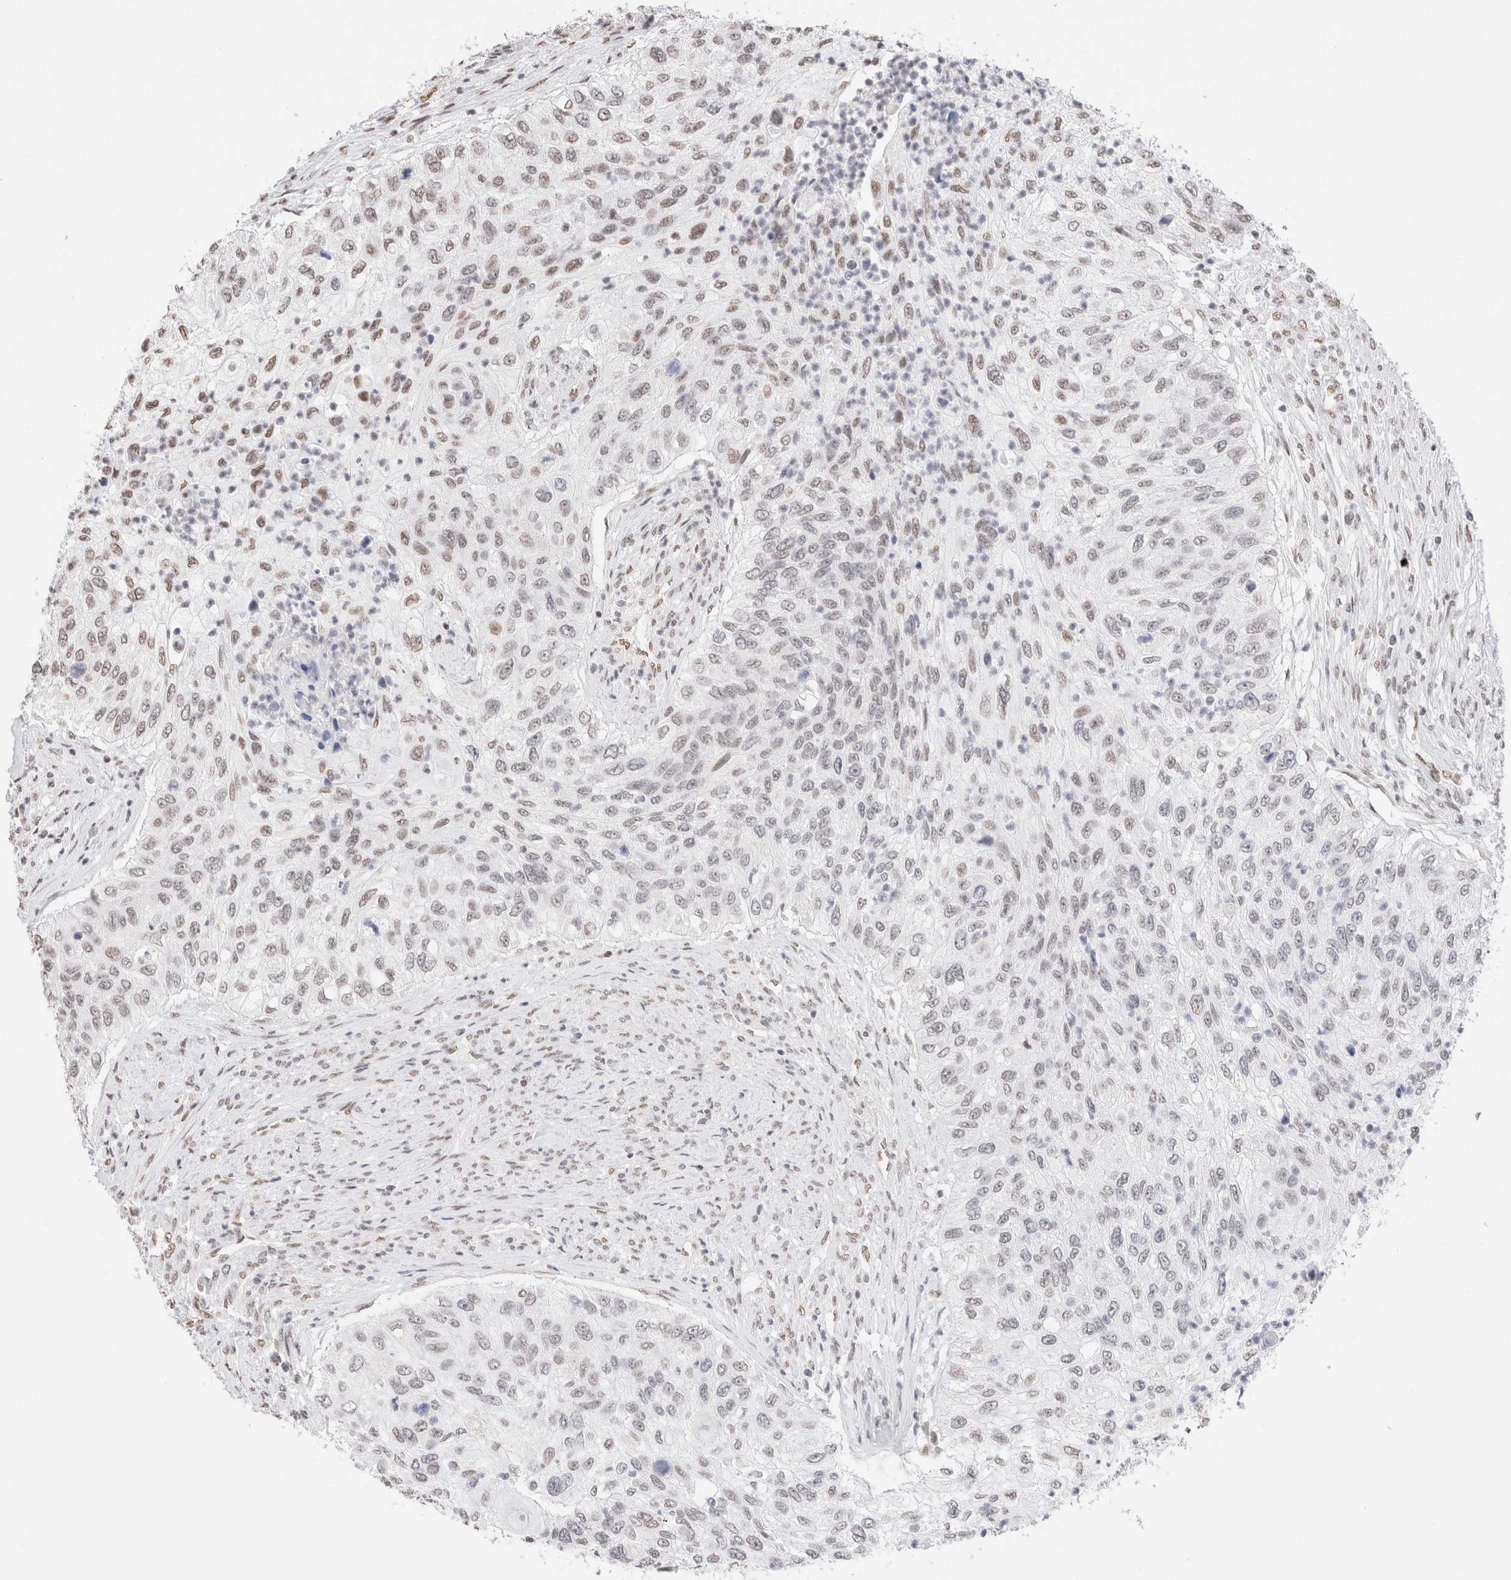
{"staining": {"intensity": "moderate", "quantity": "<25%", "location": "nuclear"}, "tissue": "urothelial cancer", "cell_type": "Tumor cells", "image_type": "cancer", "snomed": [{"axis": "morphology", "description": "Urothelial carcinoma, High grade"}, {"axis": "topography", "description": "Urinary bladder"}], "caption": "High-power microscopy captured an IHC micrograph of urothelial carcinoma (high-grade), revealing moderate nuclear positivity in approximately <25% of tumor cells.", "gene": "SUPT3H", "patient": {"sex": "female", "age": 60}}